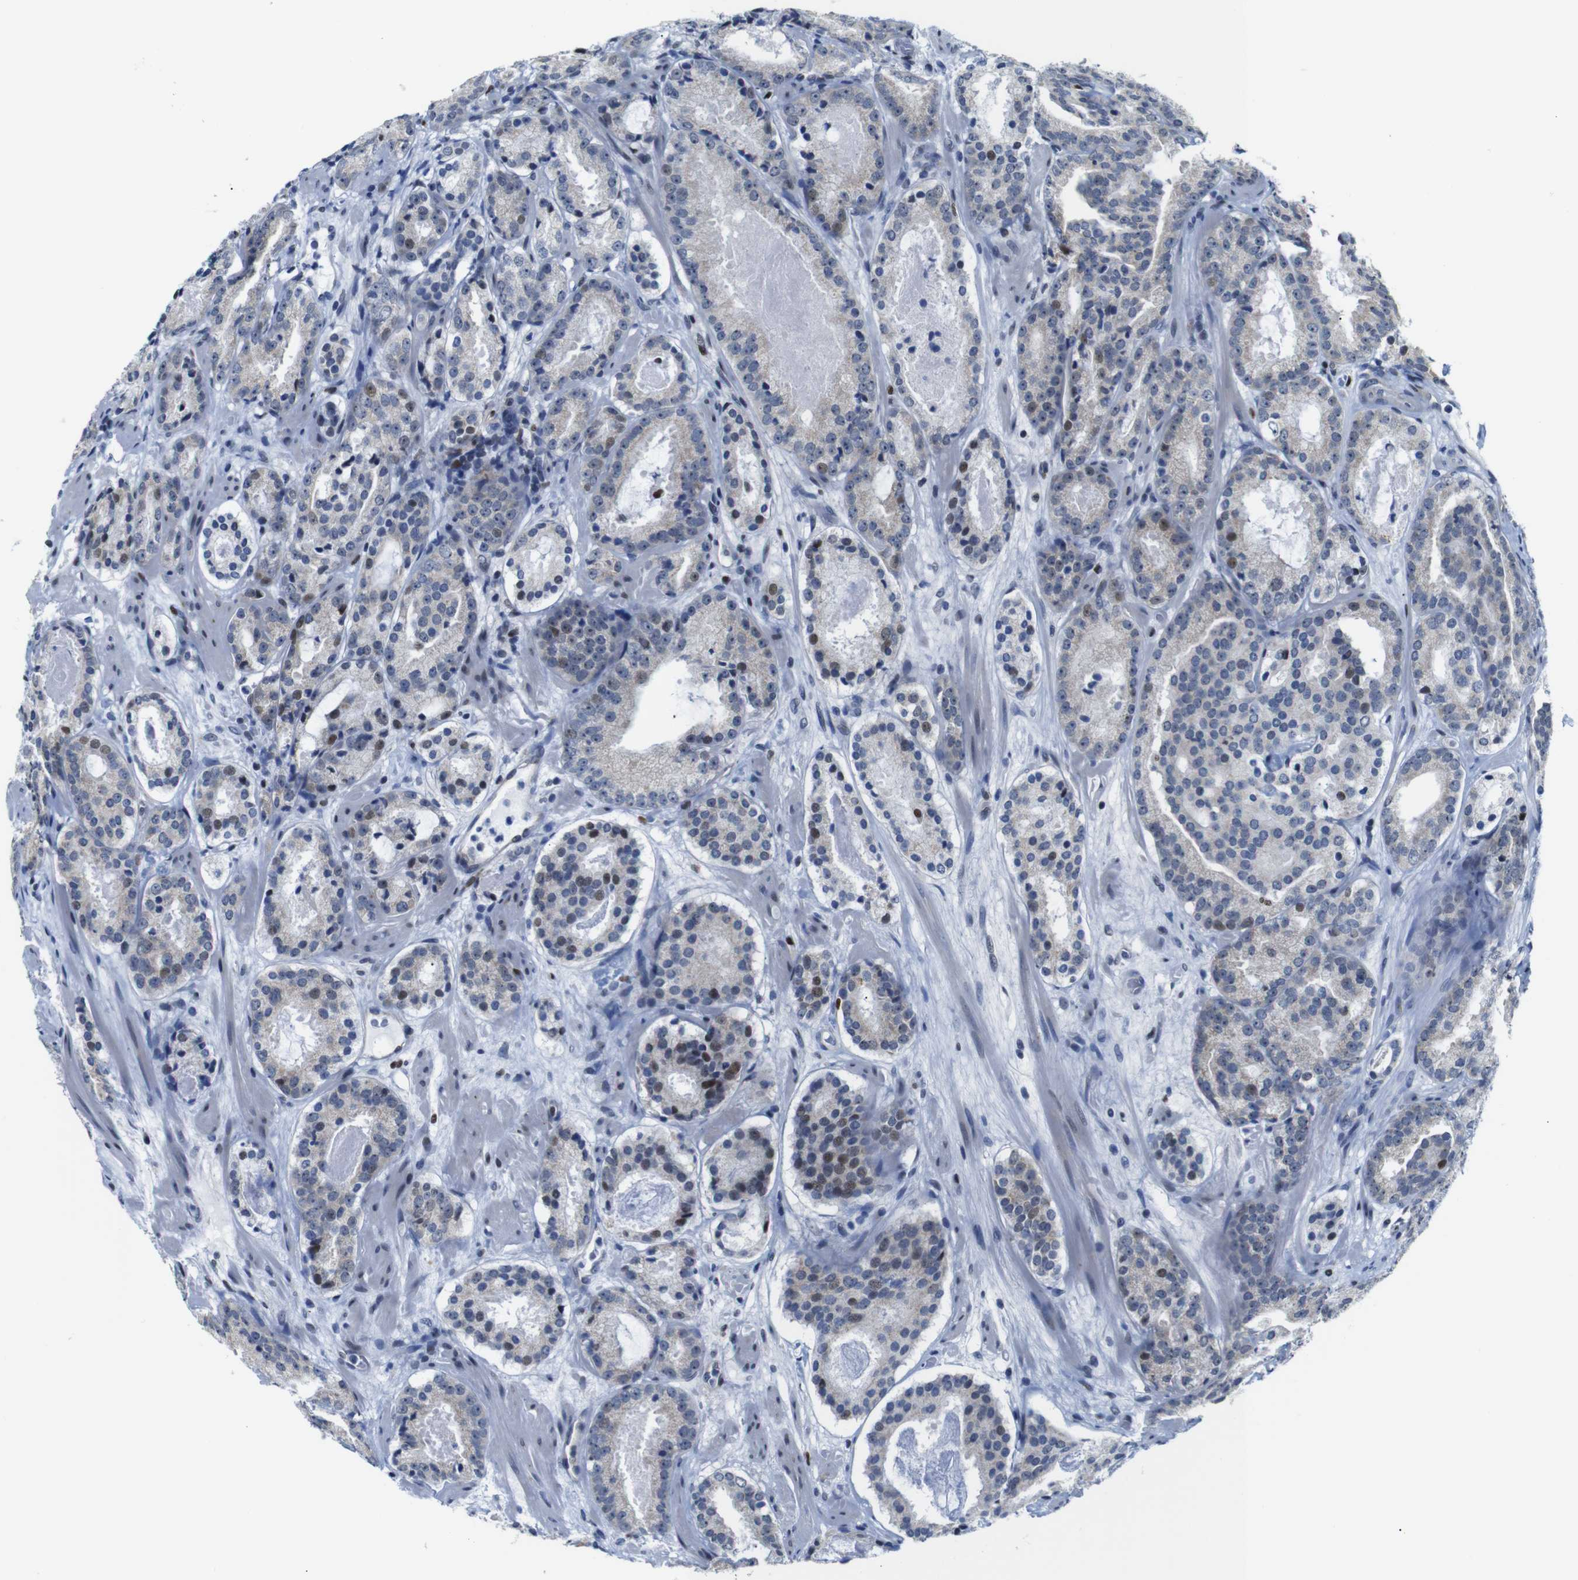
{"staining": {"intensity": "weak", "quantity": "<25%", "location": "nuclear"}, "tissue": "prostate cancer", "cell_type": "Tumor cells", "image_type": "cancer", "snomed": [{"axis": "morphology", "description": "Adenocarcinoma, Low grade"}, {"axis": "topography", "description": "Prostate"}], "caption": "This is a histopathology image of immunohistochemistry staining of prostate cancer (adenocarcinoma (low-grade)), which shows no positivity in tumor cells.", "gene": "GATA6", "patient": {"sex": "male", "age": 69}}